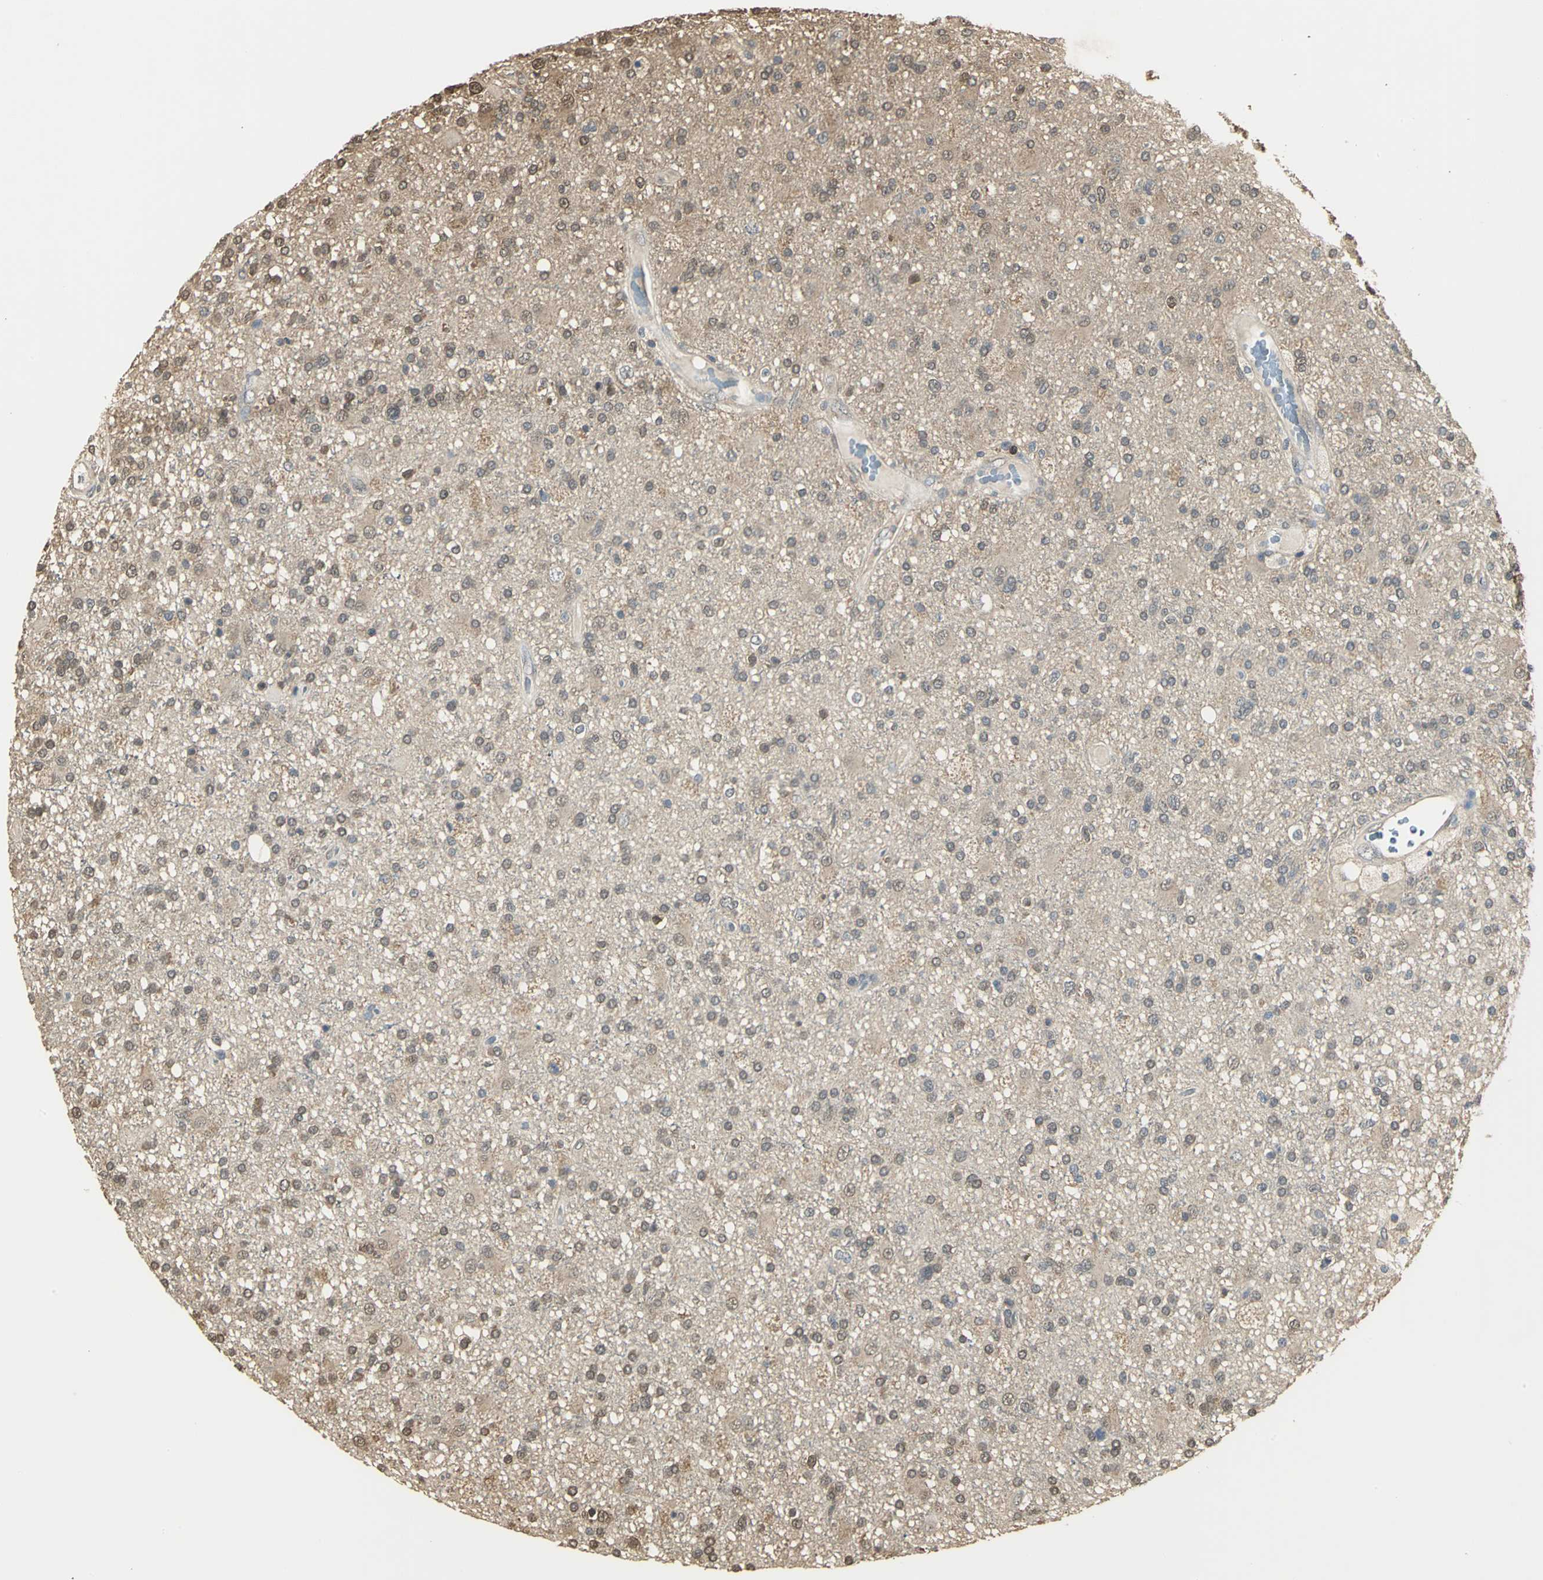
{"staining": {"intensity": "weak", "quantity": ">75%", "location": "cytoplasmic/membranous,nuclear"}, "tissue": "glioma", "cell_type": "Tumor cells", "image_type": "cancer", "snomed": [{"axis": "morphology", "description": "Glioma, malignant, High grade"}, {"axis": "topography", "description": "Brain"}], "caption": "About >75% of tumor cells in glioma show weak cytoplasmic/membranous and nuclear protein expression as visualized by brown immunohistochemical staining.", "gene": "PARK7", "patient": {"sex": "male", "age": 33}}